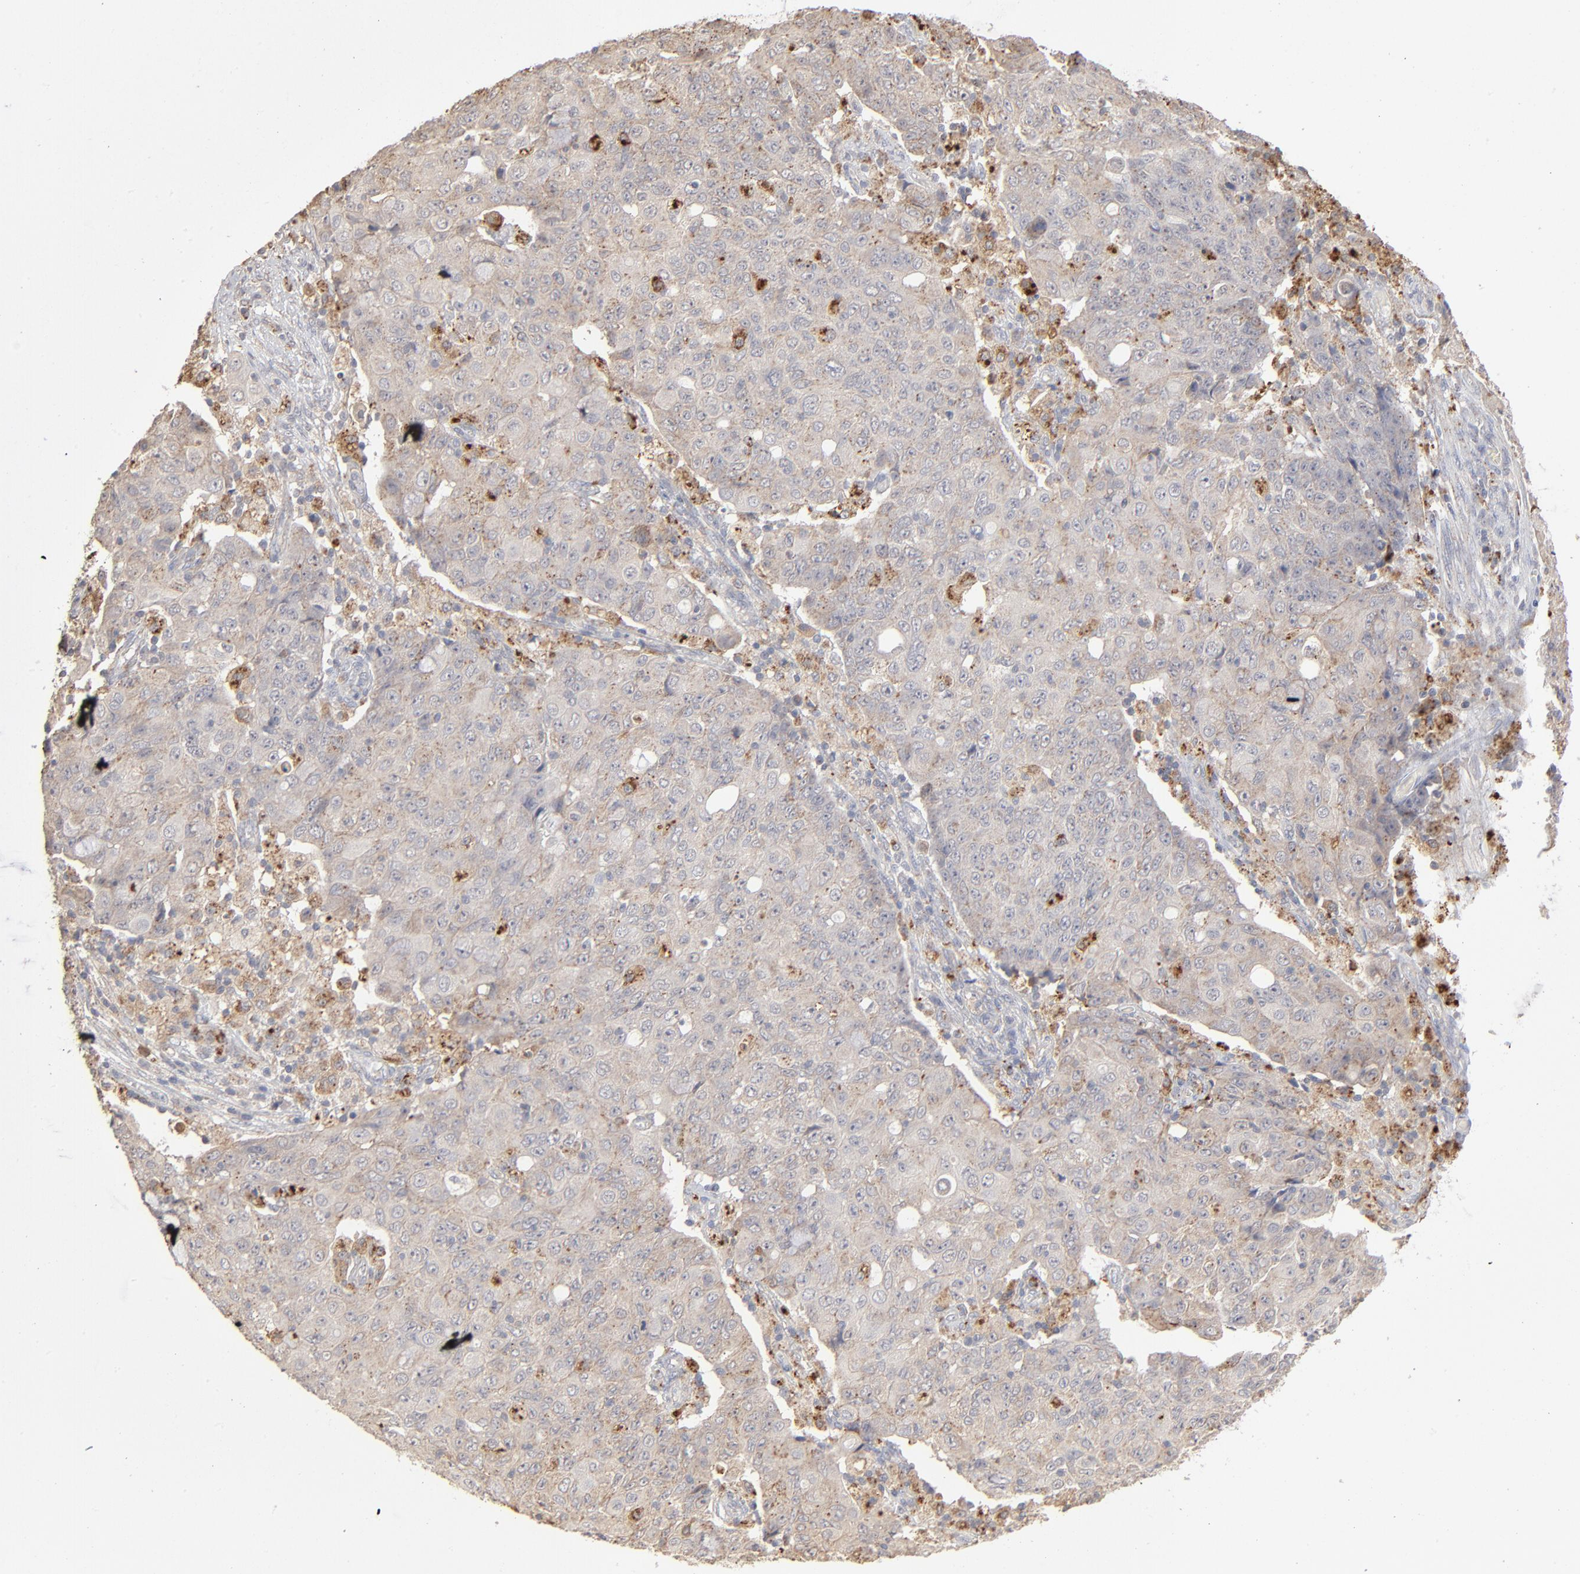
{"staining": {"intensity": "weak", "quantity": ">75%", "location": "cytoplasmic/membranous"}, "tissue": "ovarian cancer", "cell_type": "Tumor cells", "image_type": "cancer", "snomed": [{"axis": "morphology", "description": "Carcinoma, endometroid"}, {"axis": "topography", "description": "Ovary"}], "caption": "A micrograph of human ovarian cancer (endometroid carcinoma) stained for a protein displays weak cytoplasmic/membranous brown staining in tumor cells.", "gene": "POMT2", "patient": {"sex": "female", "age": 42}}